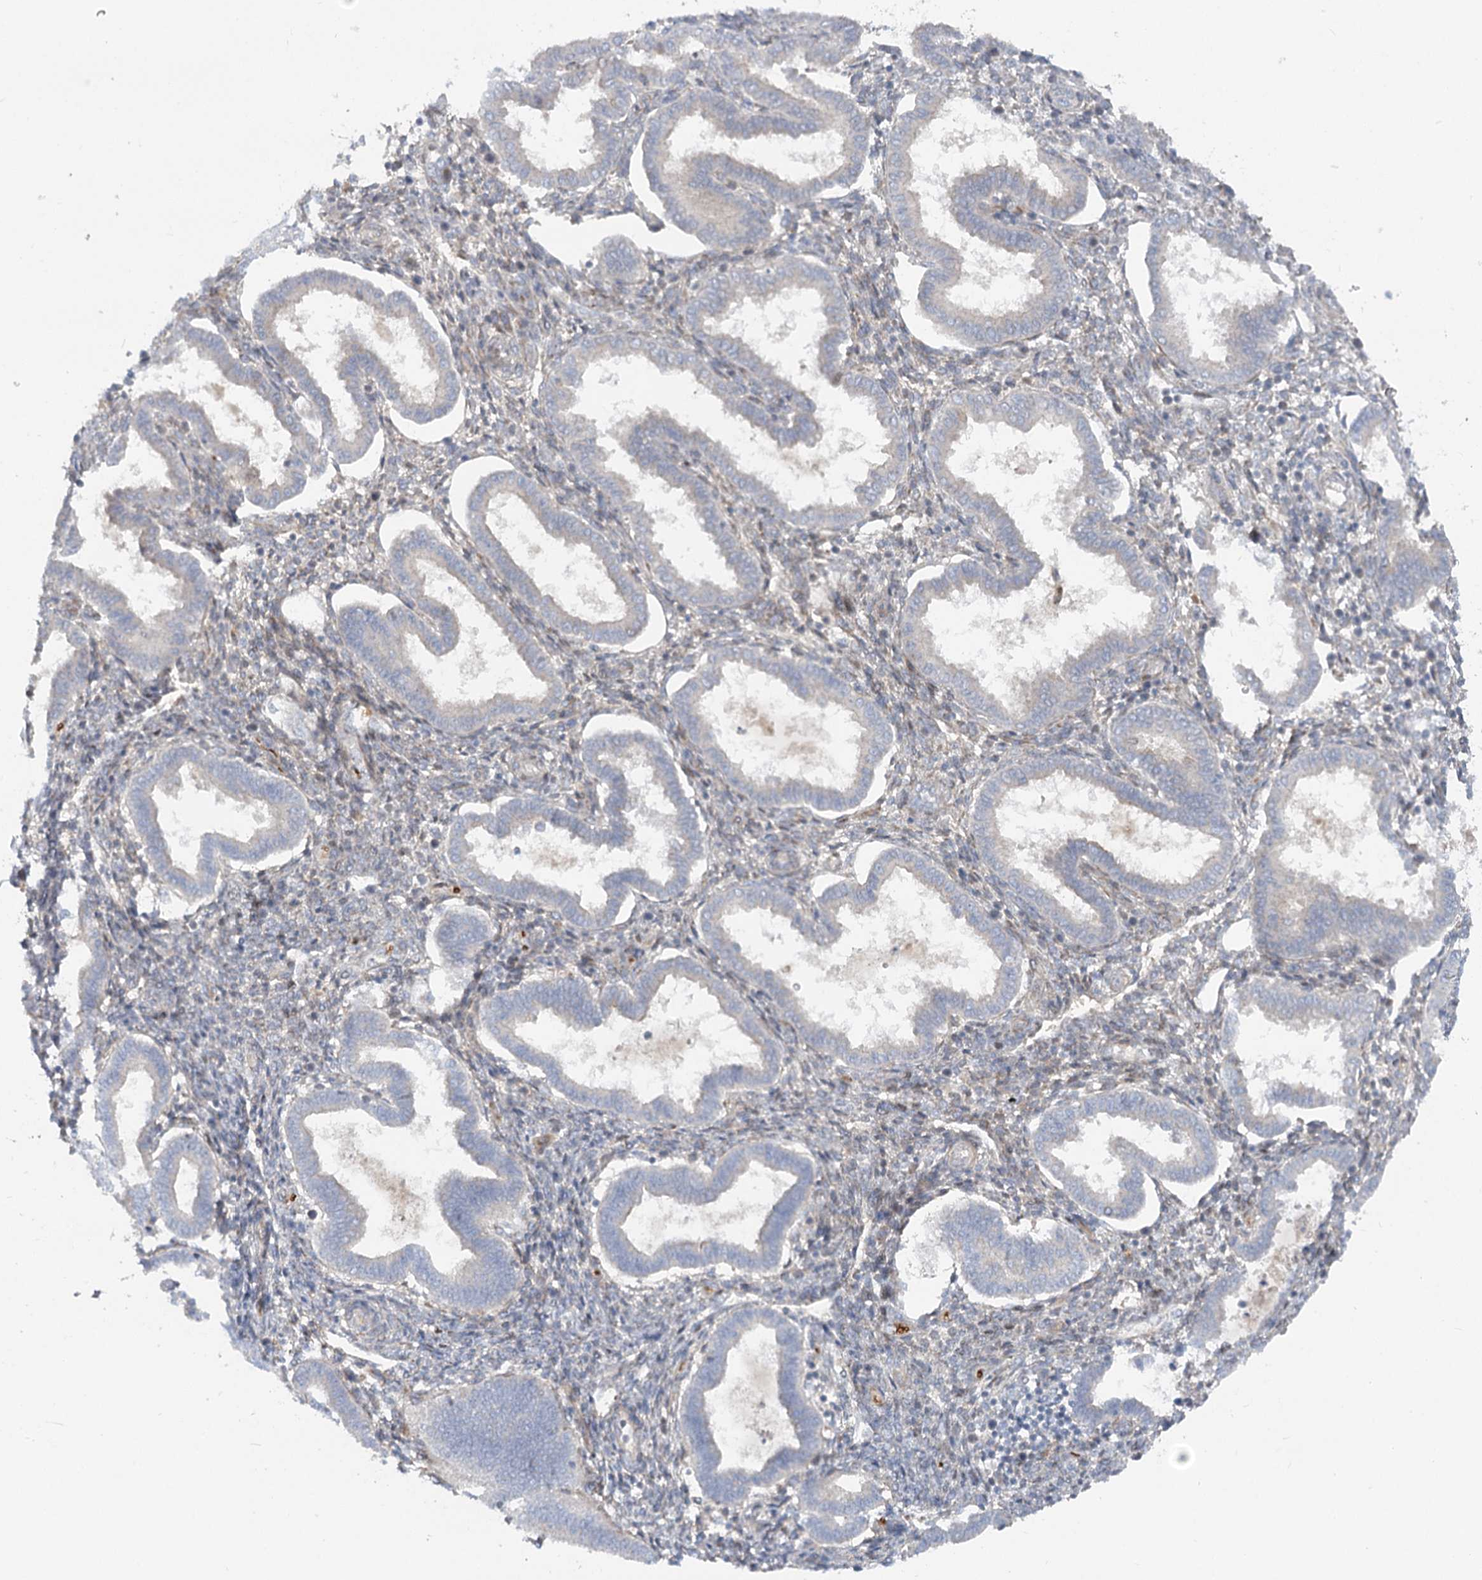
{"staining": {"intensity": "weak", "quantity": "<25%", "location": "cytoplasmic/membranous"}, "tissue": "endometrium", "cell_type": "Cells in endometrial stroma", "image_type": "normal", "snomed": [{"axis": "morphology", "description": "Normal tissue, NOS"}, {"axis": "topography", "description": "Endometrium"}], "caption": "The histopathology image demonstrates no staining of cells in endometrial stroma in benign endometrium.", "gene": "FGF19", "patient": {"sex": "female", "age": 24}}